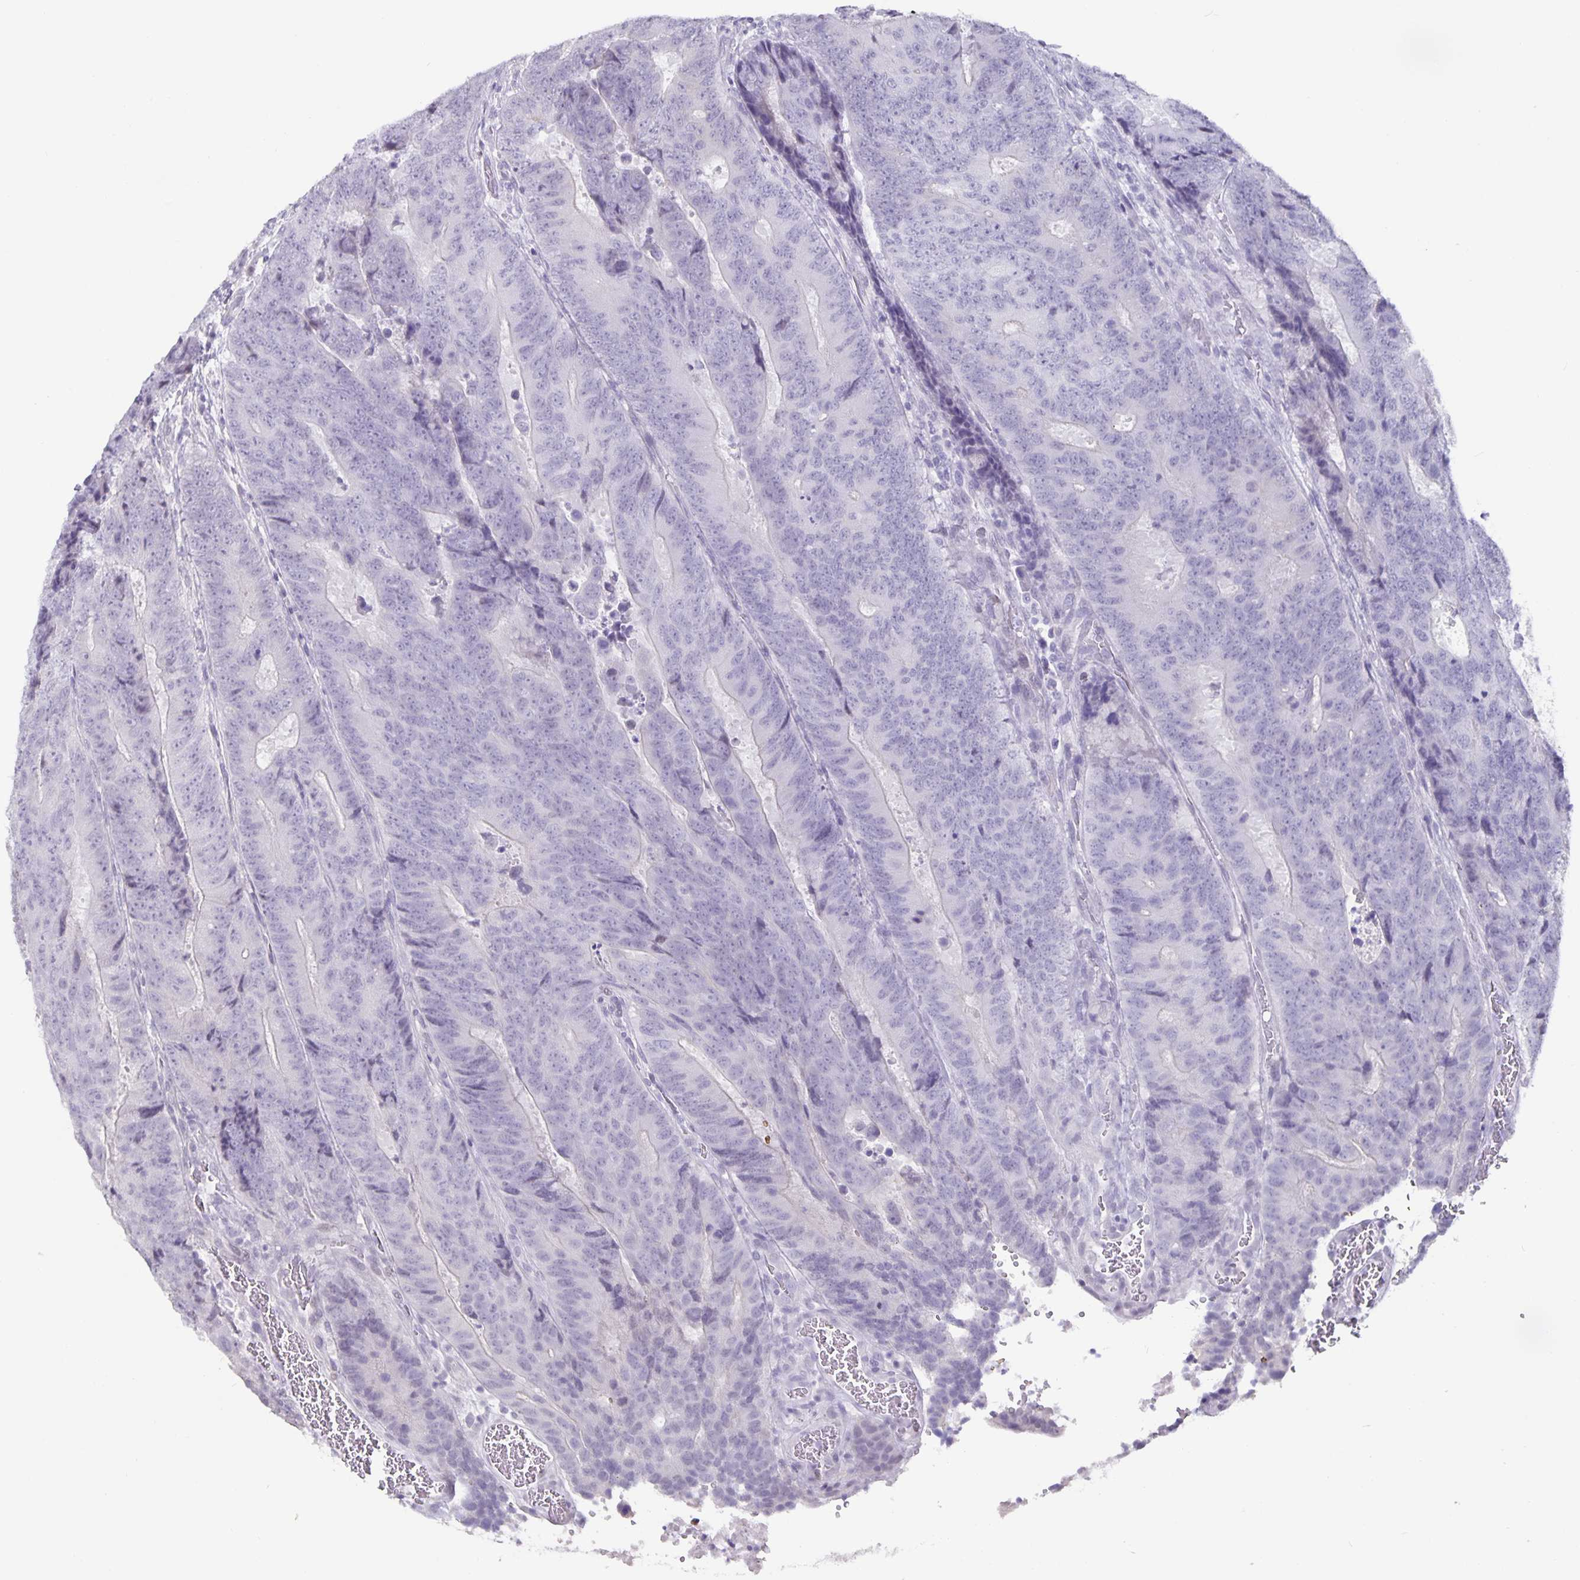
{"staining": {"intensity": "negative", "quantity": "none", "location": "none"}, "tissue": "colorectal cancer", "cell_type": "Tumor cells", "image_type": "cancer", "snomed": [{"axis": "morphology", "description": "Adenocarcinoma, NOS"}, {"axis": "topography", "description": "Colon"}], "caption": "There is no significant positivity in tumor cells of colorectal adenocarcinoma. (Stains: DAB (3,3'-diaminobenzidine) immunohistochemistry with hematoxylin counter stain, Microscopy: brightfield microscopy at high magnification).", "gene": "OLIG2", "patient": {"sex": "female", "age": 48}}